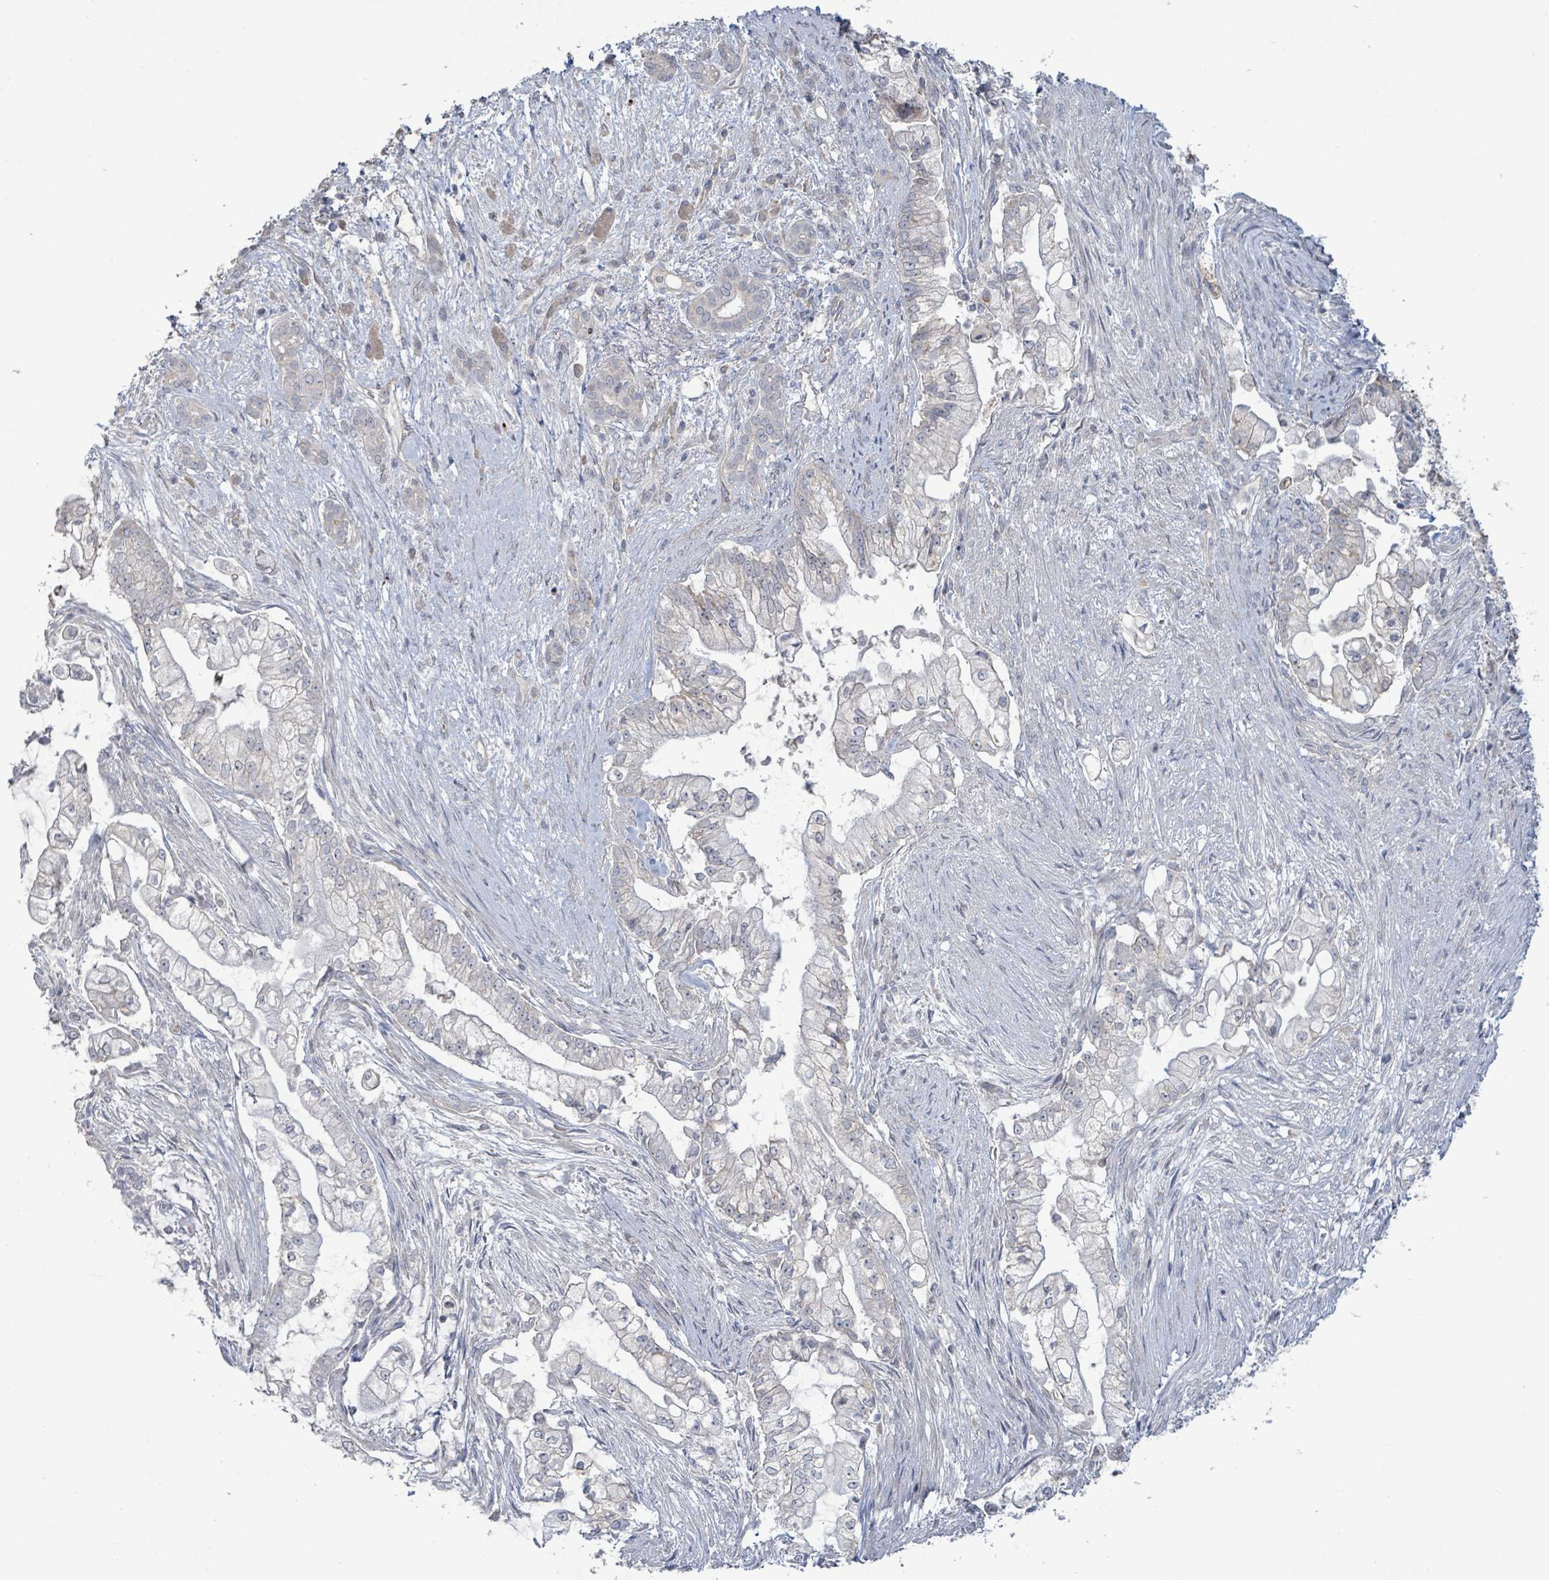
{"staining": {"intensity": "negative", "quantity": "none", "location": "none"}, "tissue": "pancreatic cancer", "cell_type": "Tumor cells", "image_type": "cancer", "snomed": [{"axis": "morphology", "description": "Adenocarcinoma, NOS"}, {"axis": "topography", "description": "Pancreas"}], "caption": "High power microscopy photomicrograph of an IHC histopathology image of pancreatic cancer (adenocarcinoma), revealing no significant expression in tumor cells. (Brightfield microscopy of DAB IHC at high magnification).", "gene": "LILRA4", "patient": {"sex": "female", "age": 69}}